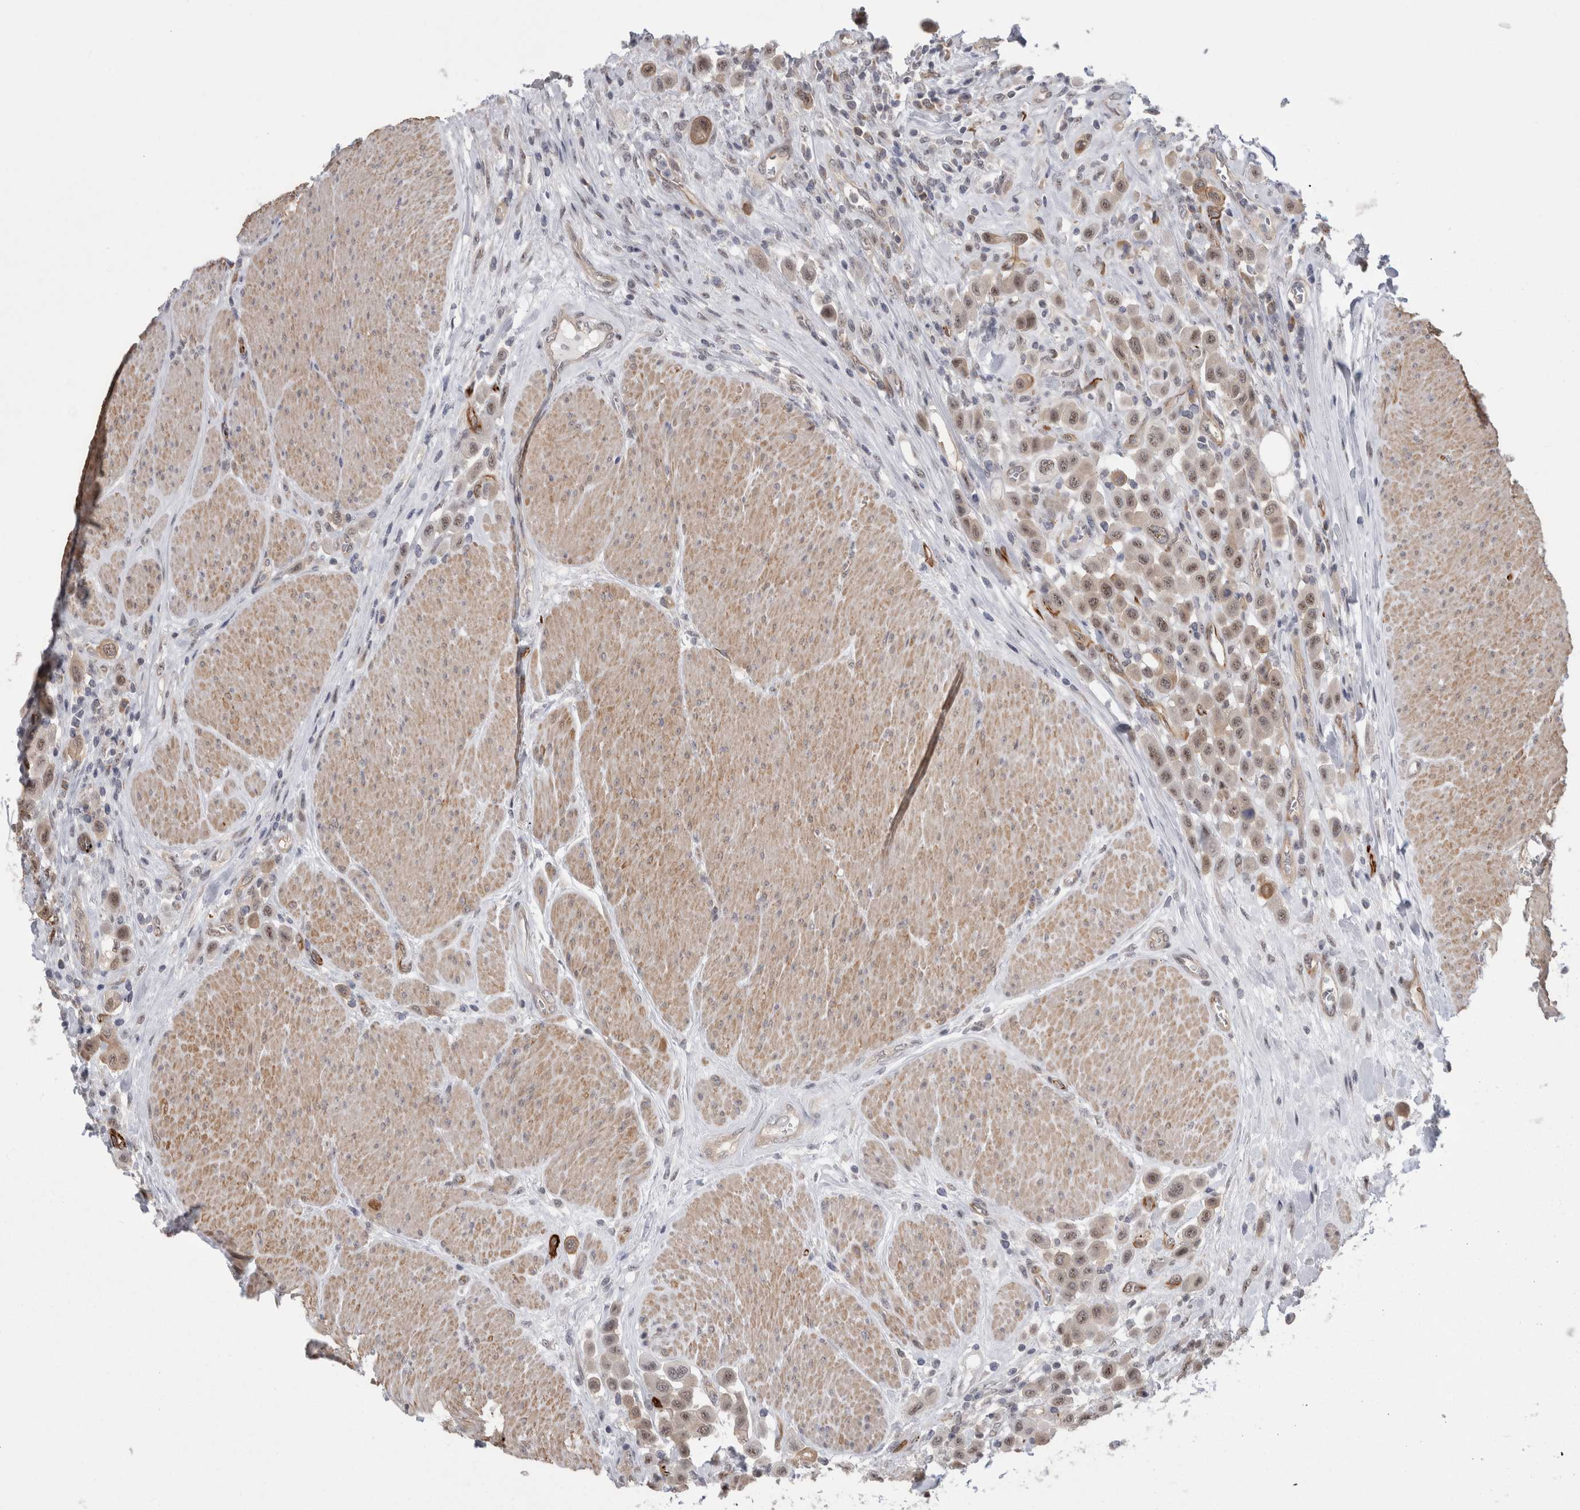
{"staining": {"intensity": "weak", "quantity": ">75%", "location": "cytoplasmic/membranous,nuclear"}, "tissue": "urothelial cancer", "cell_type": "Tumor cells", "image_type": "cancer", "snomed": [{"axis": "morphology", "description": "Urothelial carcinoma, High grade"}, {"axis": "topography", "description": "Urinary bladder"}], "caption": "This image reveals IHC staining of urothelial cancer, with low weak cytoplasmic/membranous and nuclear expression in about >75% of tumor cells.", "gene": "FAM83H", "patient": {"sex": "male", "age": 50}}